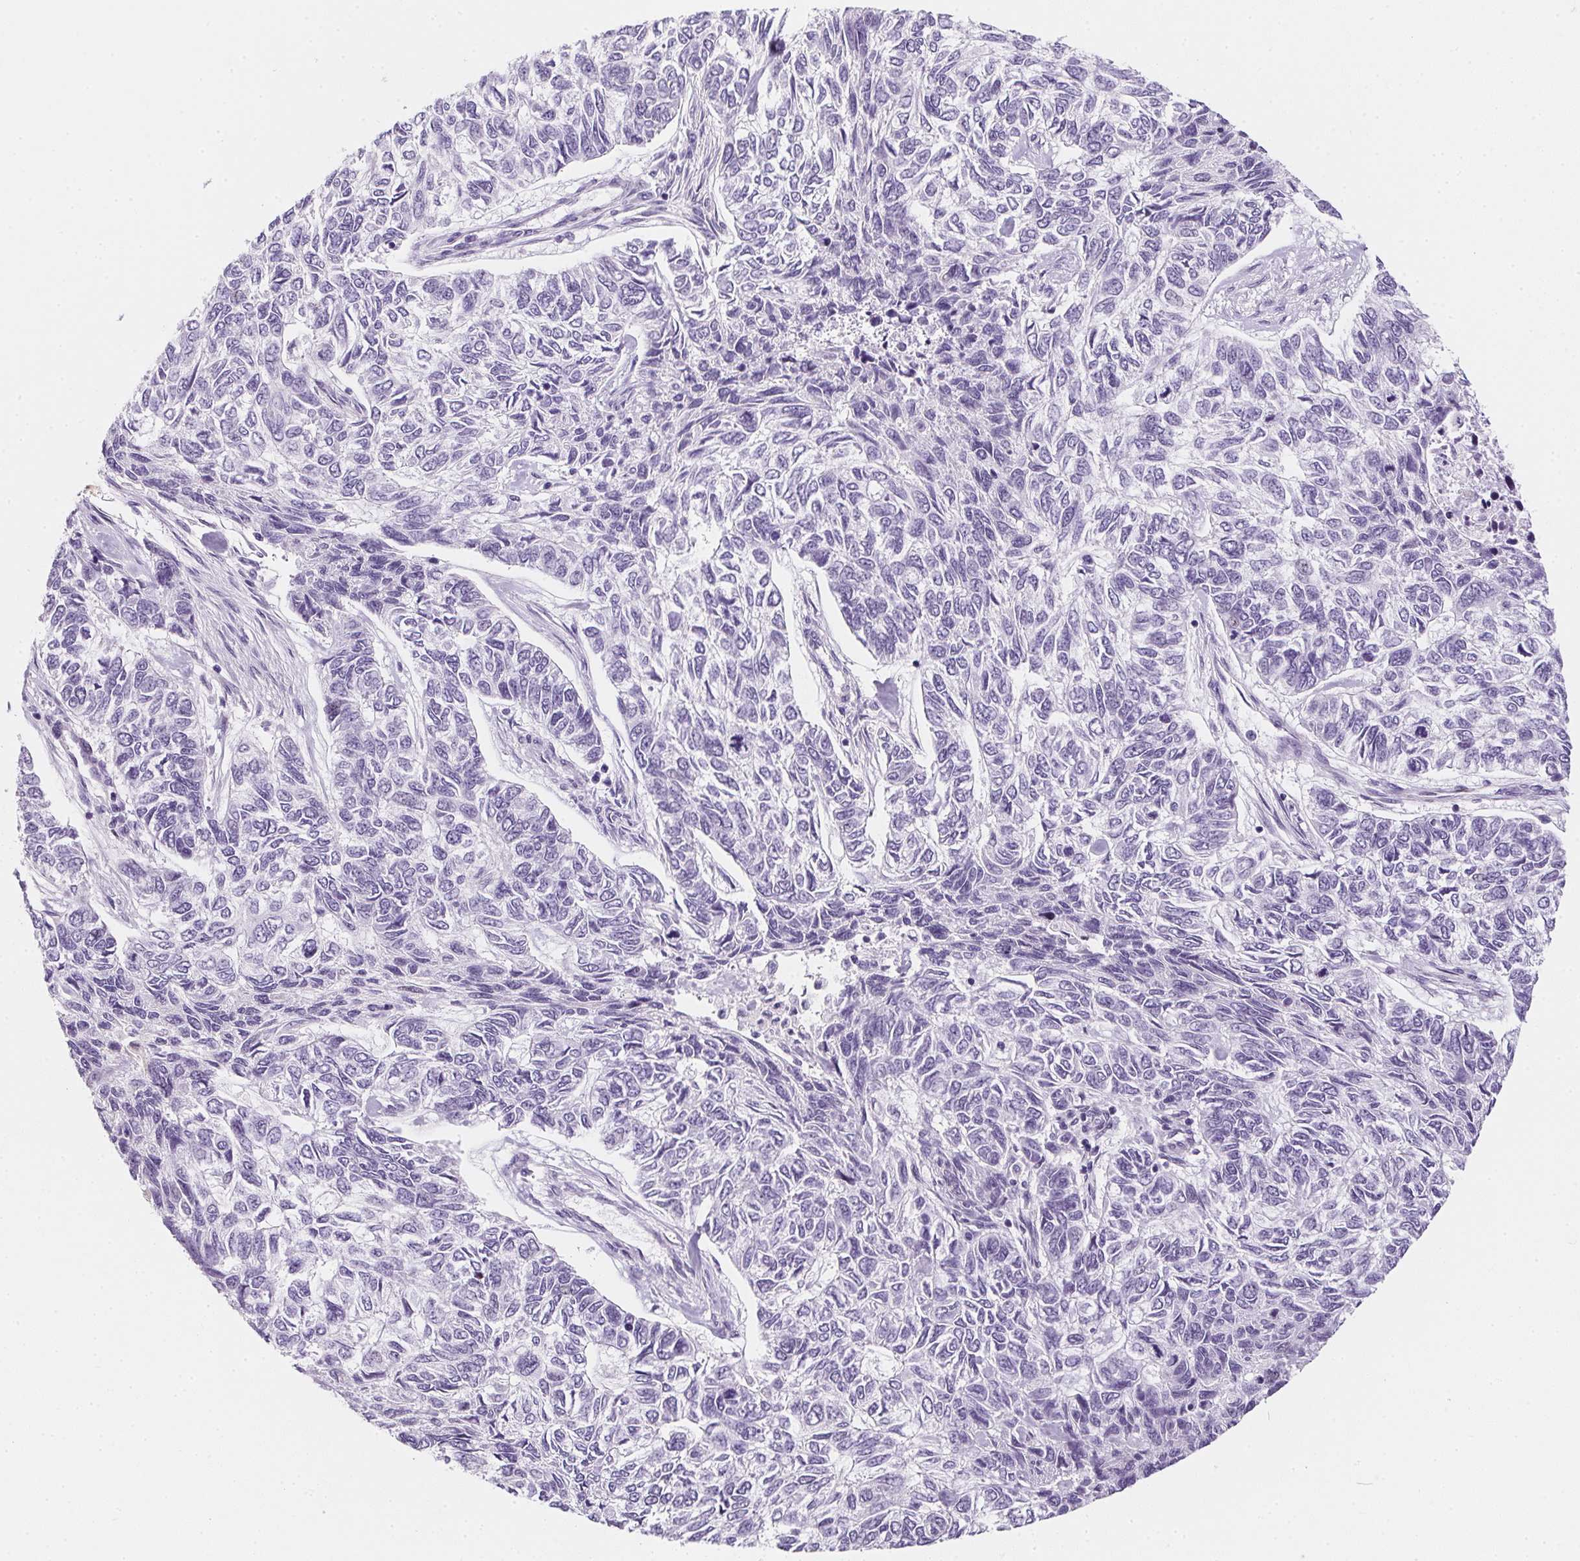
{"staining": {"intensity": "negative", "quantity": "none", "location": "none"}, "tissue": "skin cancer", "cell_type": "Tumor cells", "image_type": "cancer", "snomed": [{"axis": "morphology", "description": "Basal cell carcinoma"}, {"axis": "topography", "description": "Skin"}], "caption": "High power microscopy image of an immunohistochemistry (IHC) micrograph of skin basal cell carcinoma, revealing no significant staining in tumor cells. (DAB (3,3'-diaminobenzidine) immunohistochemistry with hematoxylin counter stain).", "gene": "AQP5", "patient": {"sex": "female", "age": 65}}